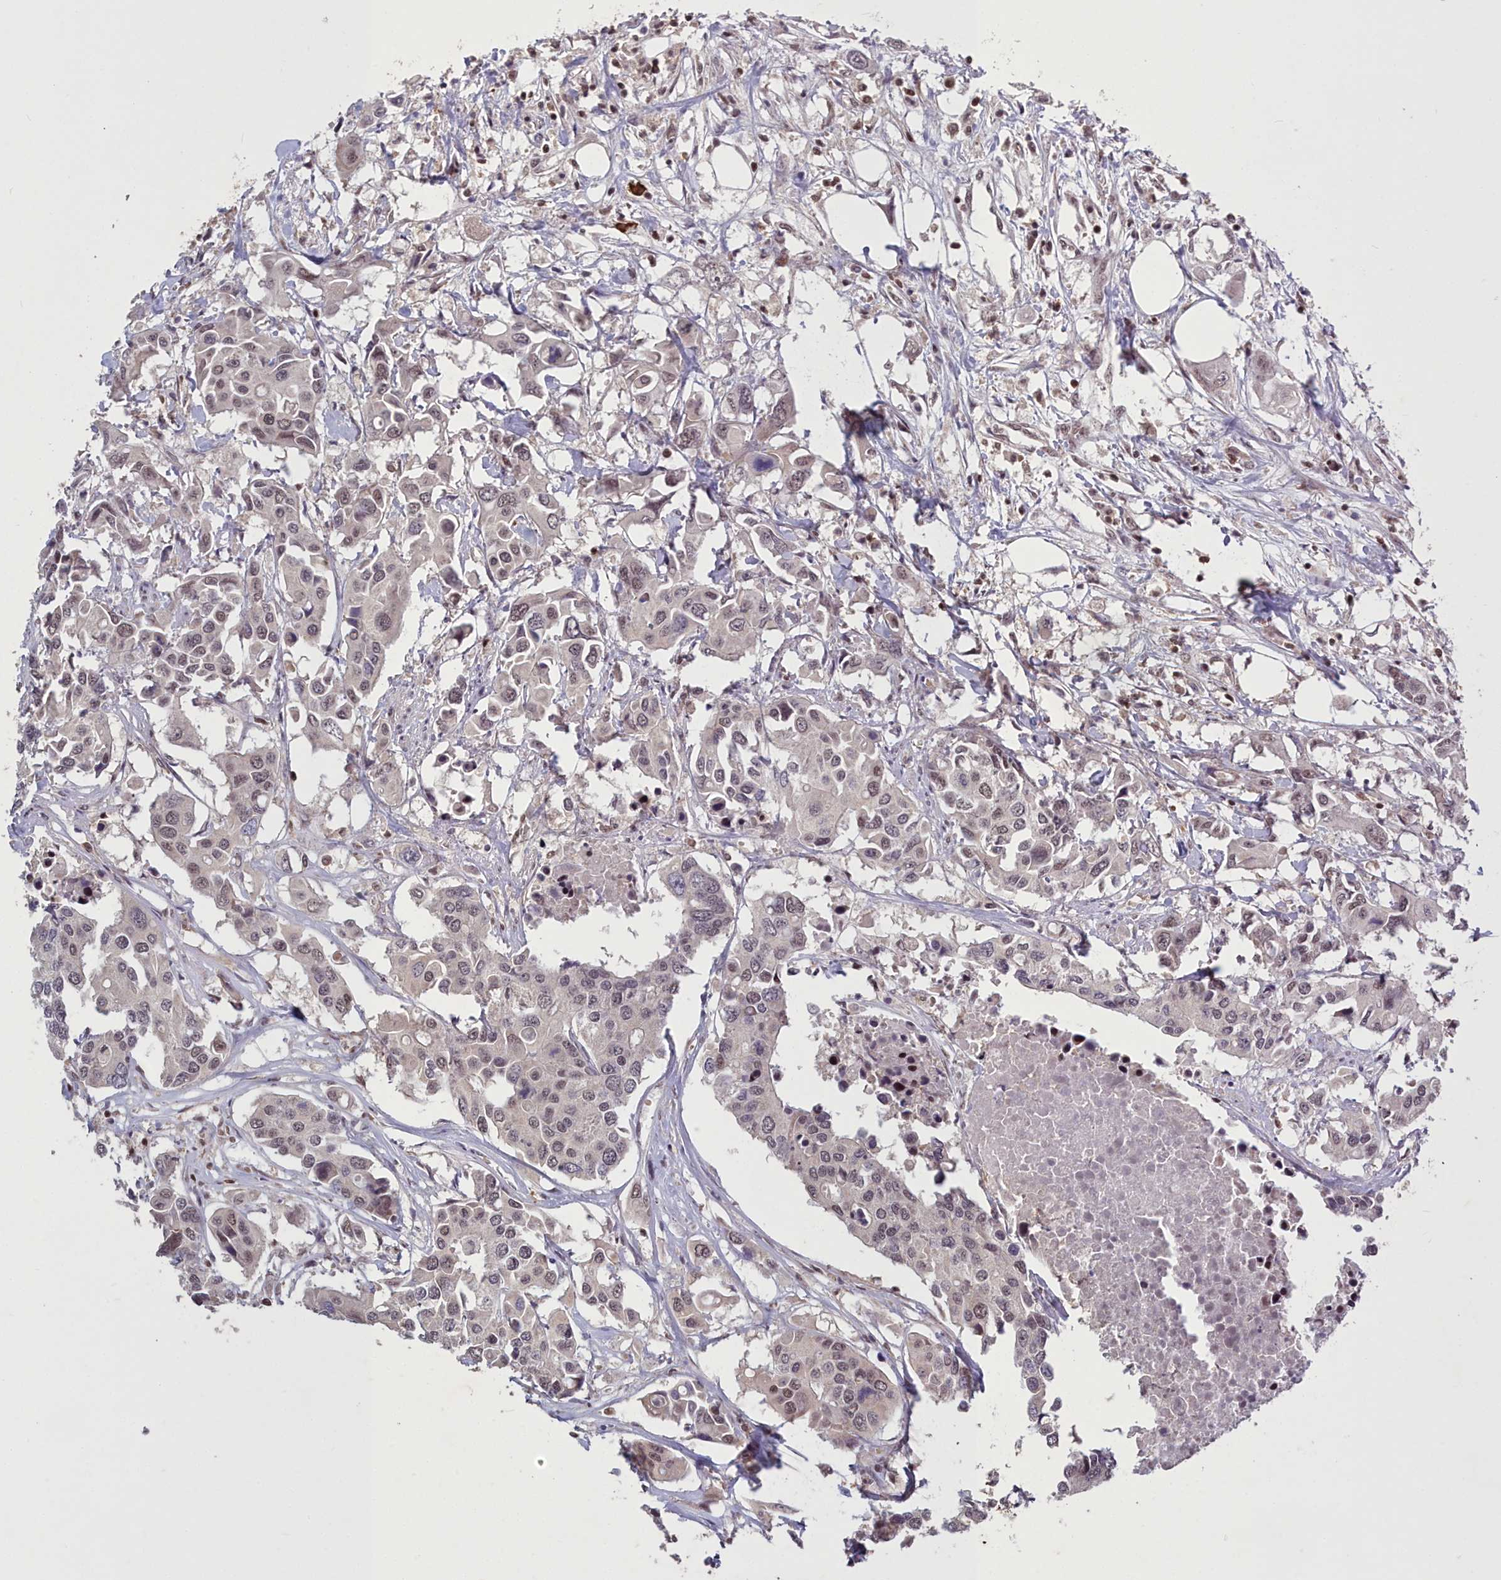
{"staining": {"intensity": "weak", "quantity": ">75%", "location": "nuclear"}, "tissue": "colorectal cancer", "cell_type": "Tumor cells", "image_type": "cancer", "snomed": [{"axis": "morphology", "description": "Adenocarcinoma, NOS"}, {"axis": "topography", "description": "Colon"}], "caption": "IHC (DAB) staining of colorectal cancer displays weak nuclear protein positivity in about >75% of tumor cells.", "gene": "GMEB1", "patient": {"sex": "male", "age": 77}}